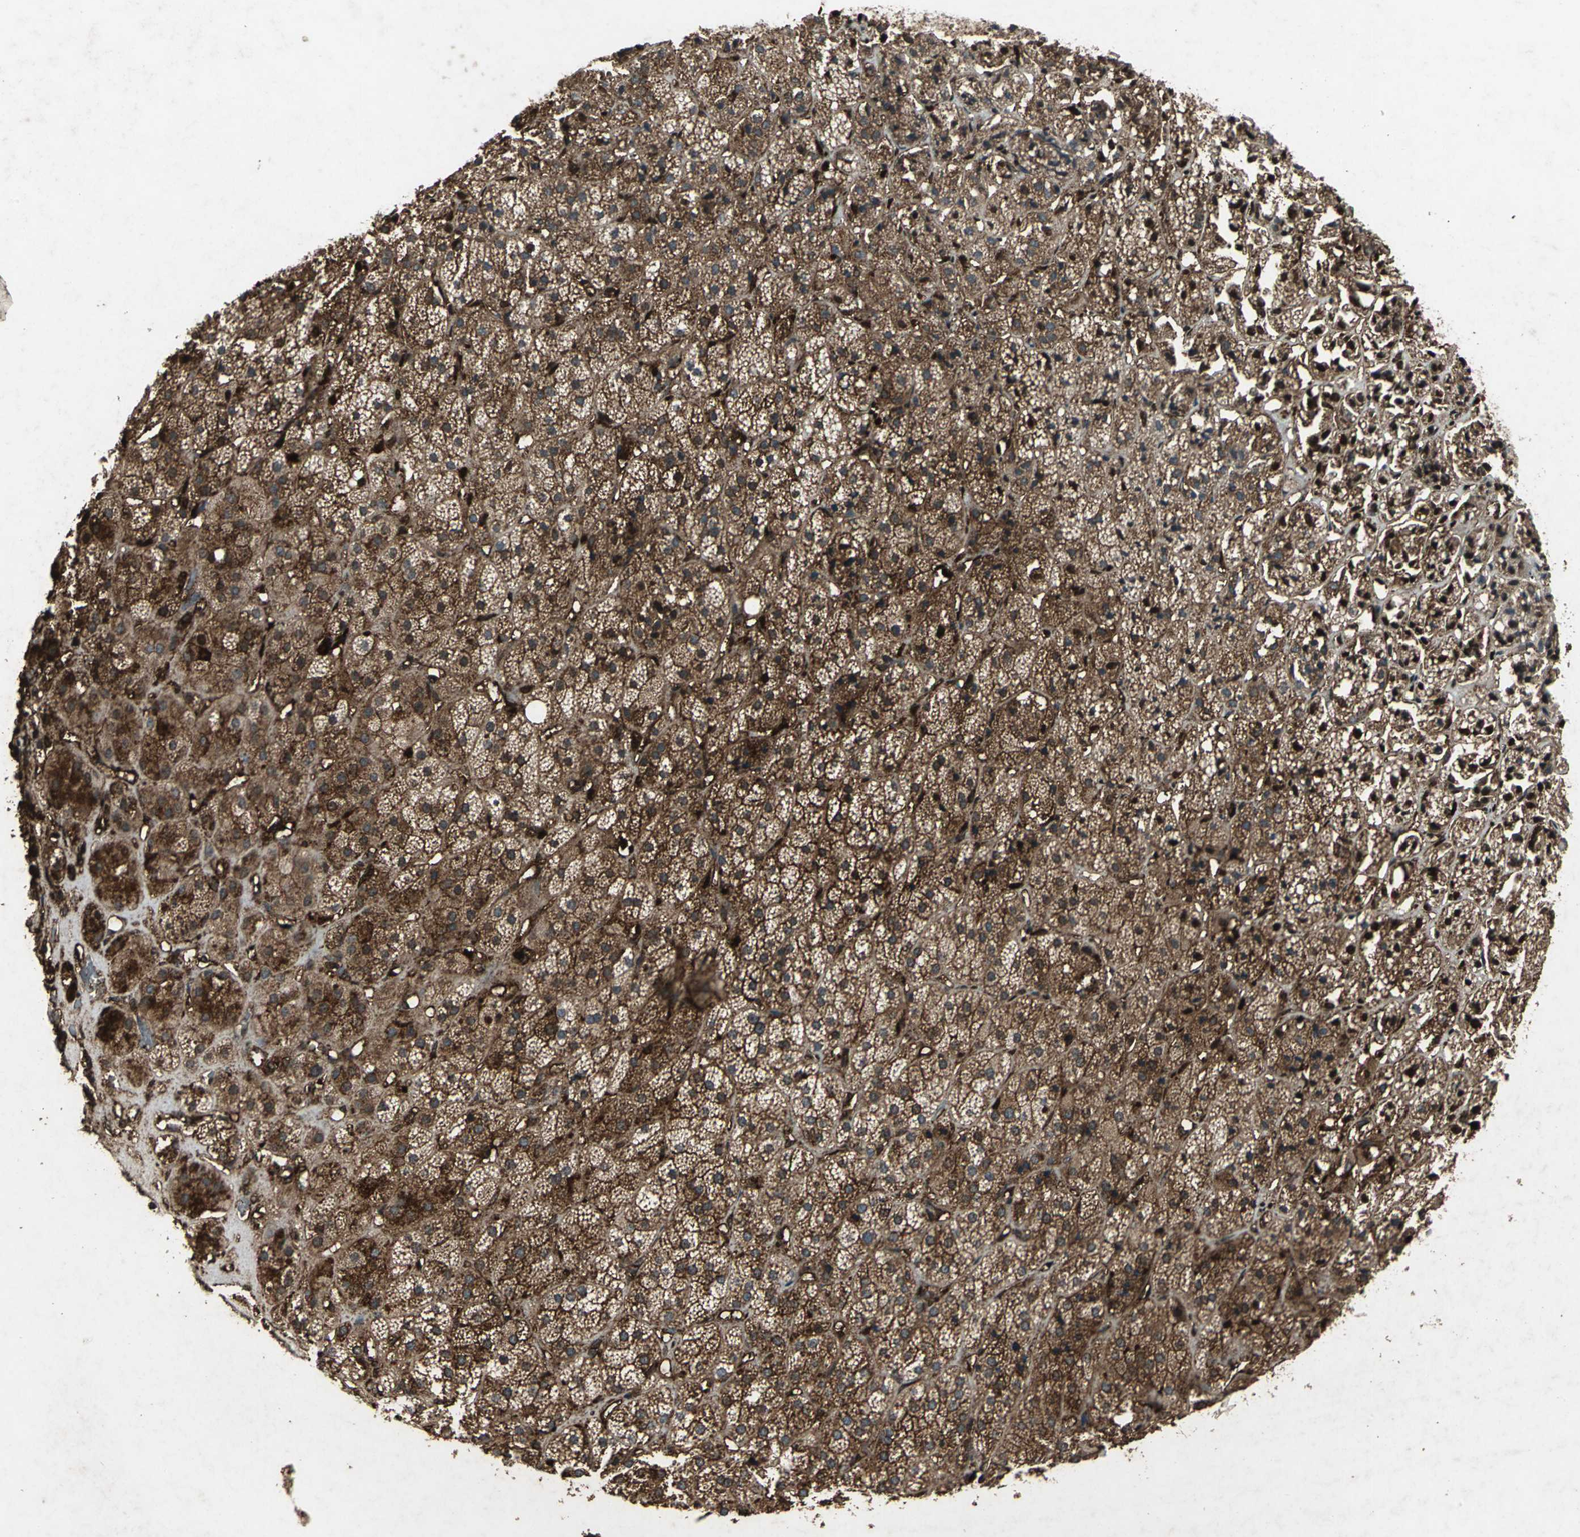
{"staining": {"intensity": "strong", "quantity": ">75%", "location": "cytoplasmic/membranous,nuclear"}, "tissue": "adrenal gland", "cell_type": "Glandular cells", "image_type": "normal", "snomed": [{"axis": "morphology", "description": "Normal tissue, NOS"}, {"axis": "topography", "description": "Adrenal gland"}], "caption": "Protein staining exhibits strong cytoplasmic/membranous,nuclear positivity in about >75% of glandular cells in benign adrenal gland. (Brightfield microscopy of DAB IHC at high magnification).", "gene": "SEPTIN4", "patient": {"sex": "female", "age": 71}}